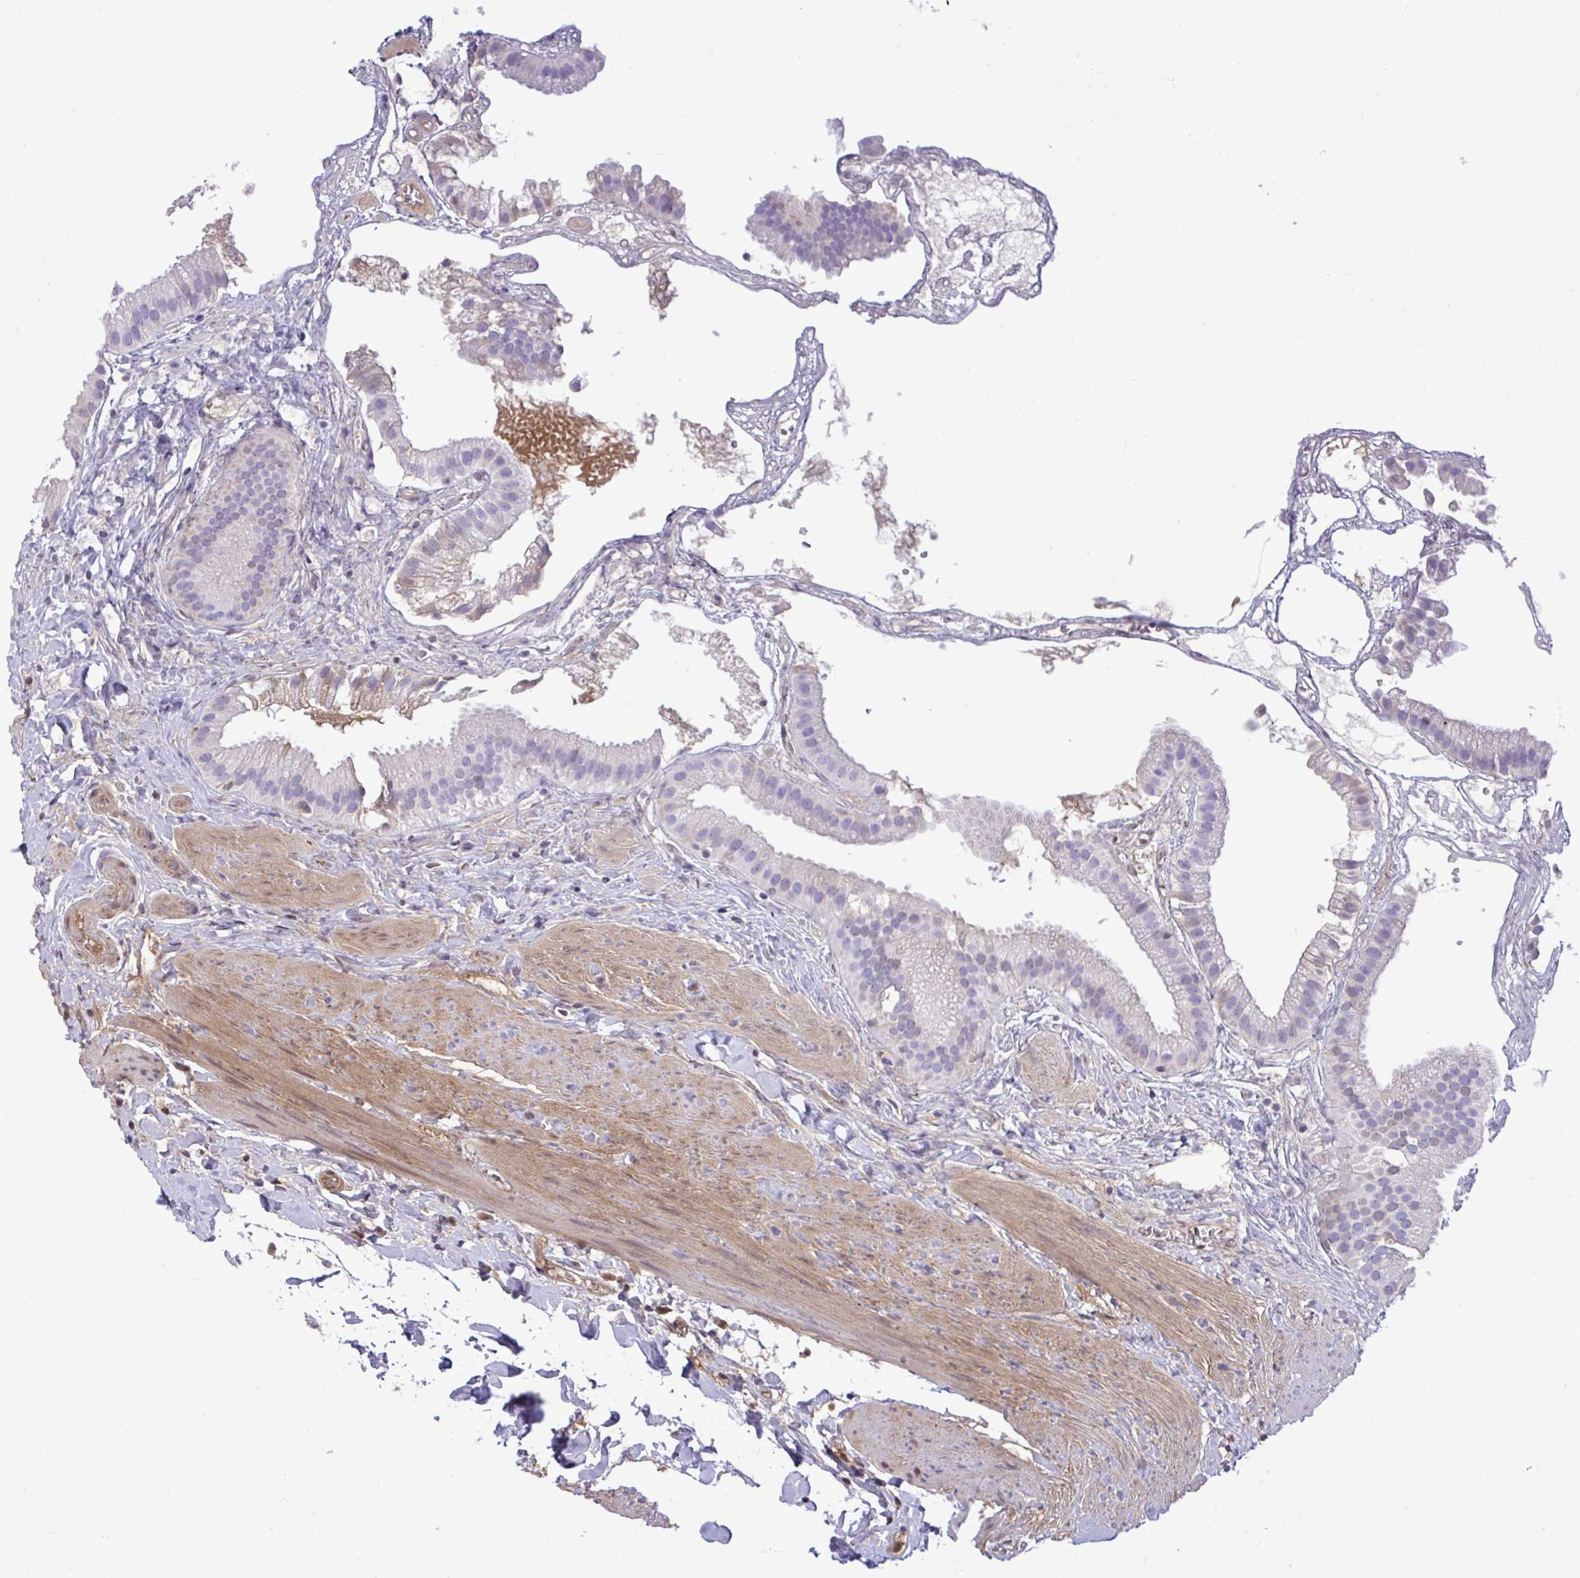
{"staining": {"intensity": "negative", "quantity": "none", "location": "none"}, "tissue": "gallbladder", "cell_type": "Glandular cells", "image_type": "normal", "snomed": [{"axis": "morphology", "description": "Normal tissue, NOS"}, {"axis": "topography", "description": "Gallbladder"}], "caption": "The photomicrograph exhibits no significant expression in glandular cells of gallbladder. (DAB (3,3'-diaminobenzidine) IHC, high magnification).", "gene": "F2", "patient": {"sex": "female", "age": 63}}